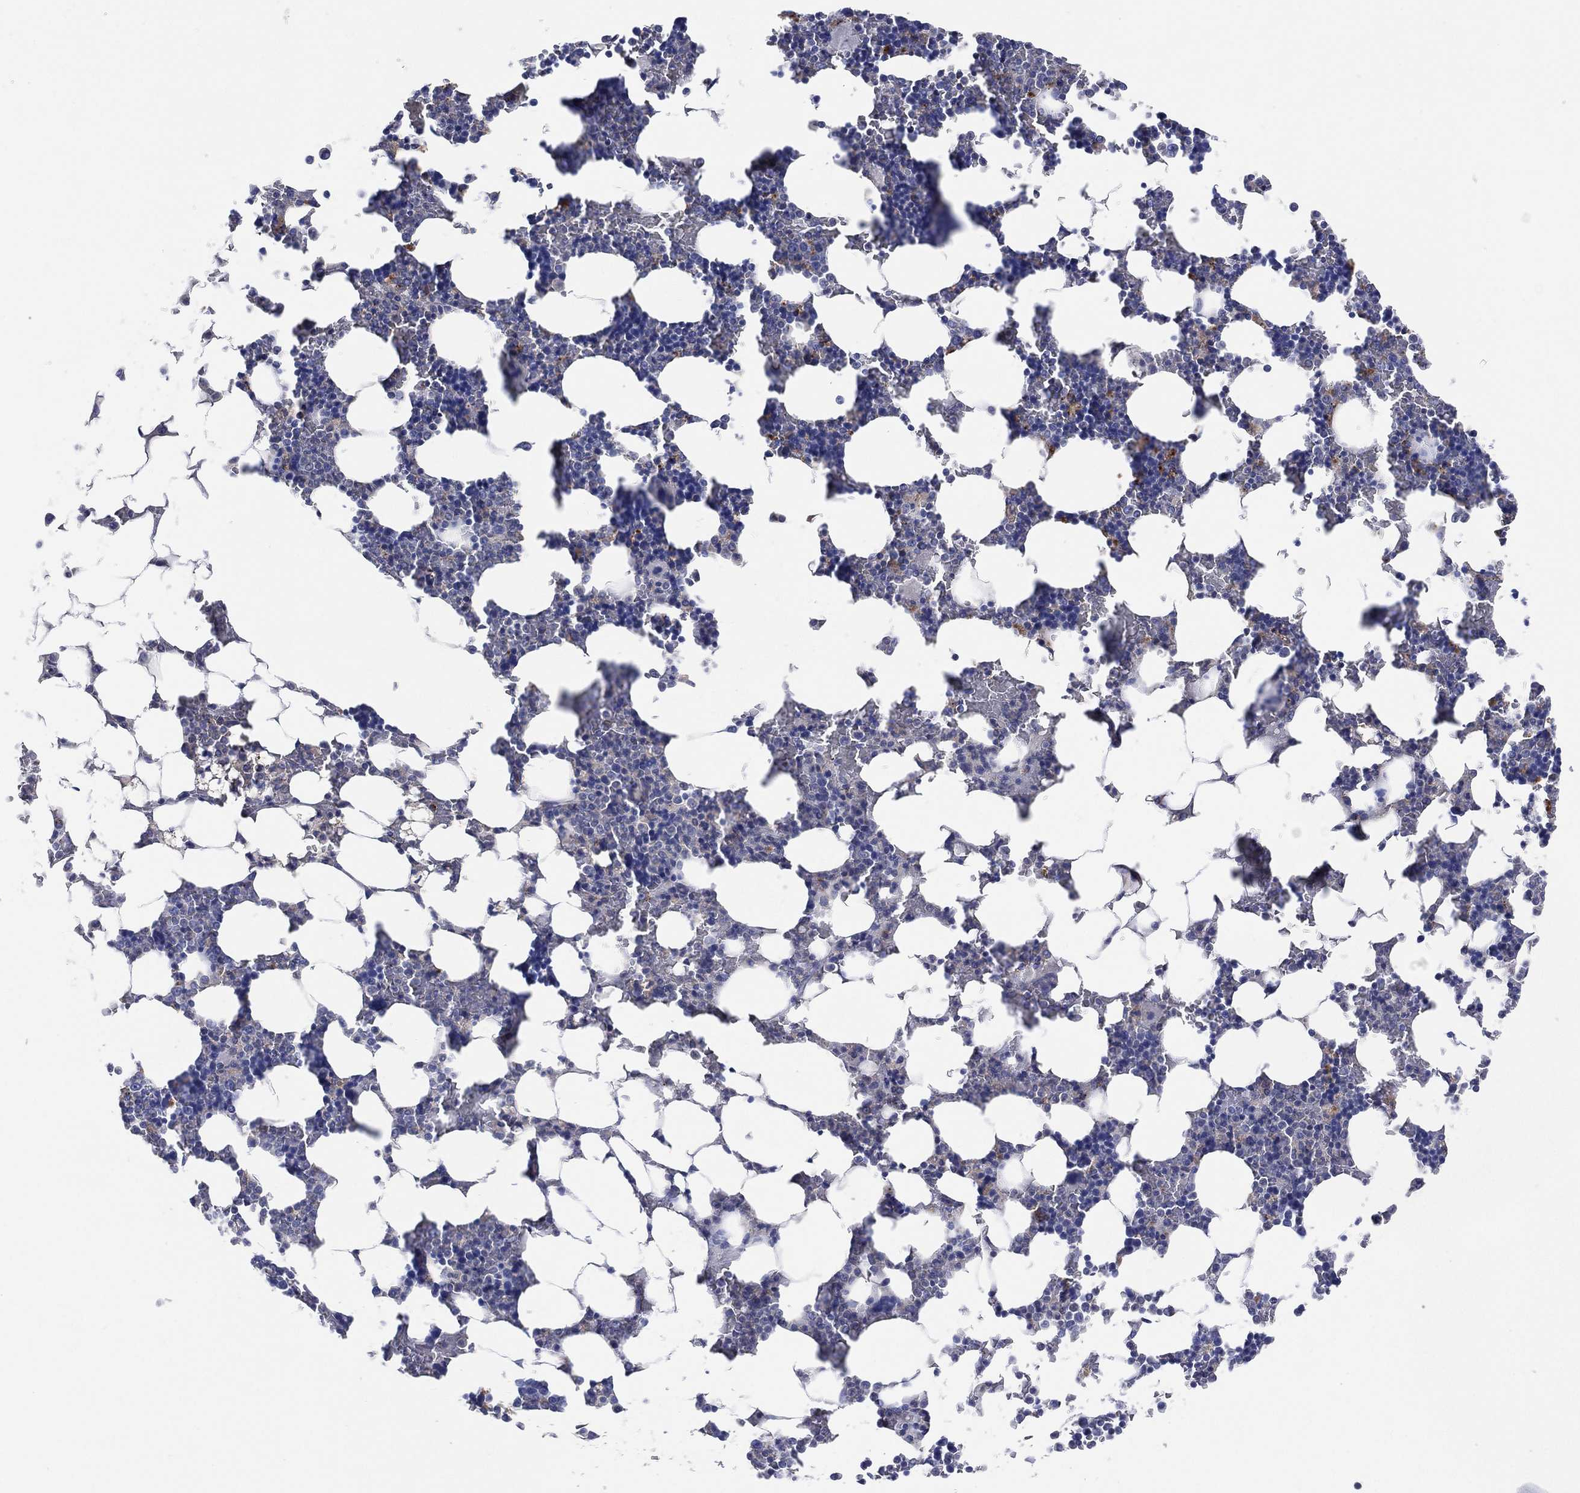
{"staining": {"intensity": "negative", "quantity": "none", "location": "none"}, "tissue": "bone marrow", "cell_type": "Hematopoietic cells", "image_type": "normal", "snomed": [{"axis": "morphology", "description": "Normal tissue, NOS"}, {"axis": "topography", "description": "Bone marrow"}], "caption": "This is an immunohistochemistry (IHC) image of normal human bone marrow. There is no expression in hematopoietic cells.", "gene": "GALNS", "patient": {"sex": "male", "age": 51}}